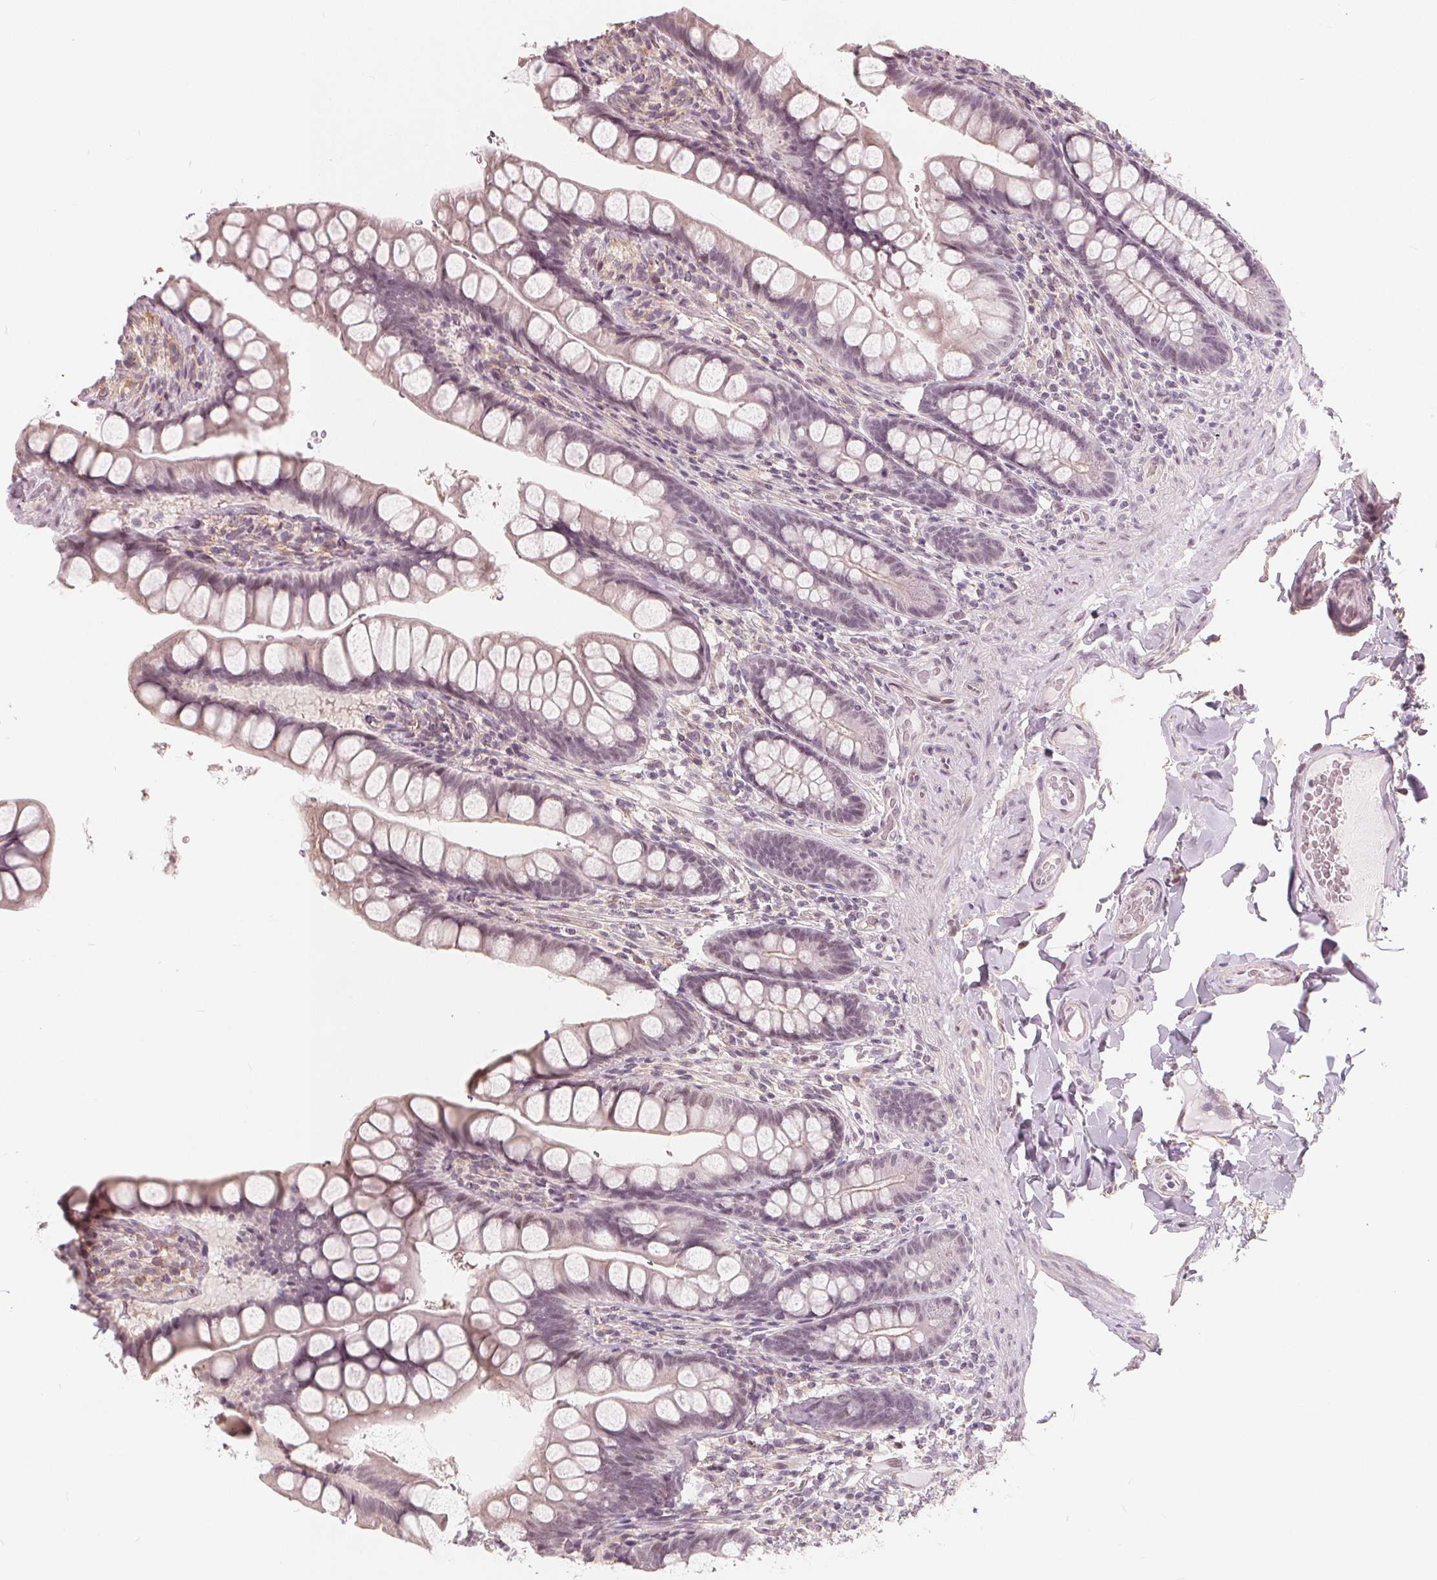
{"staining": {"intensity": "weak", "quantity": "<25%", "location": "cytoplasmic/membranous"}, "tissue": "small intestine", "cell_type": "Glandular cells", "image_type": "normal", "snomed": [{"axis": "morphology", "description": "Normal tissue, NOS"}, {"axis": "topography", "description": "Small intestine"}], "caption": "This is a histopathology image of immunohistochemistry staining of benign small intestine, which shows no staining in glandular cells.", "gene": "NUP210L", "patient": {"sex": "male", "age": 70}}